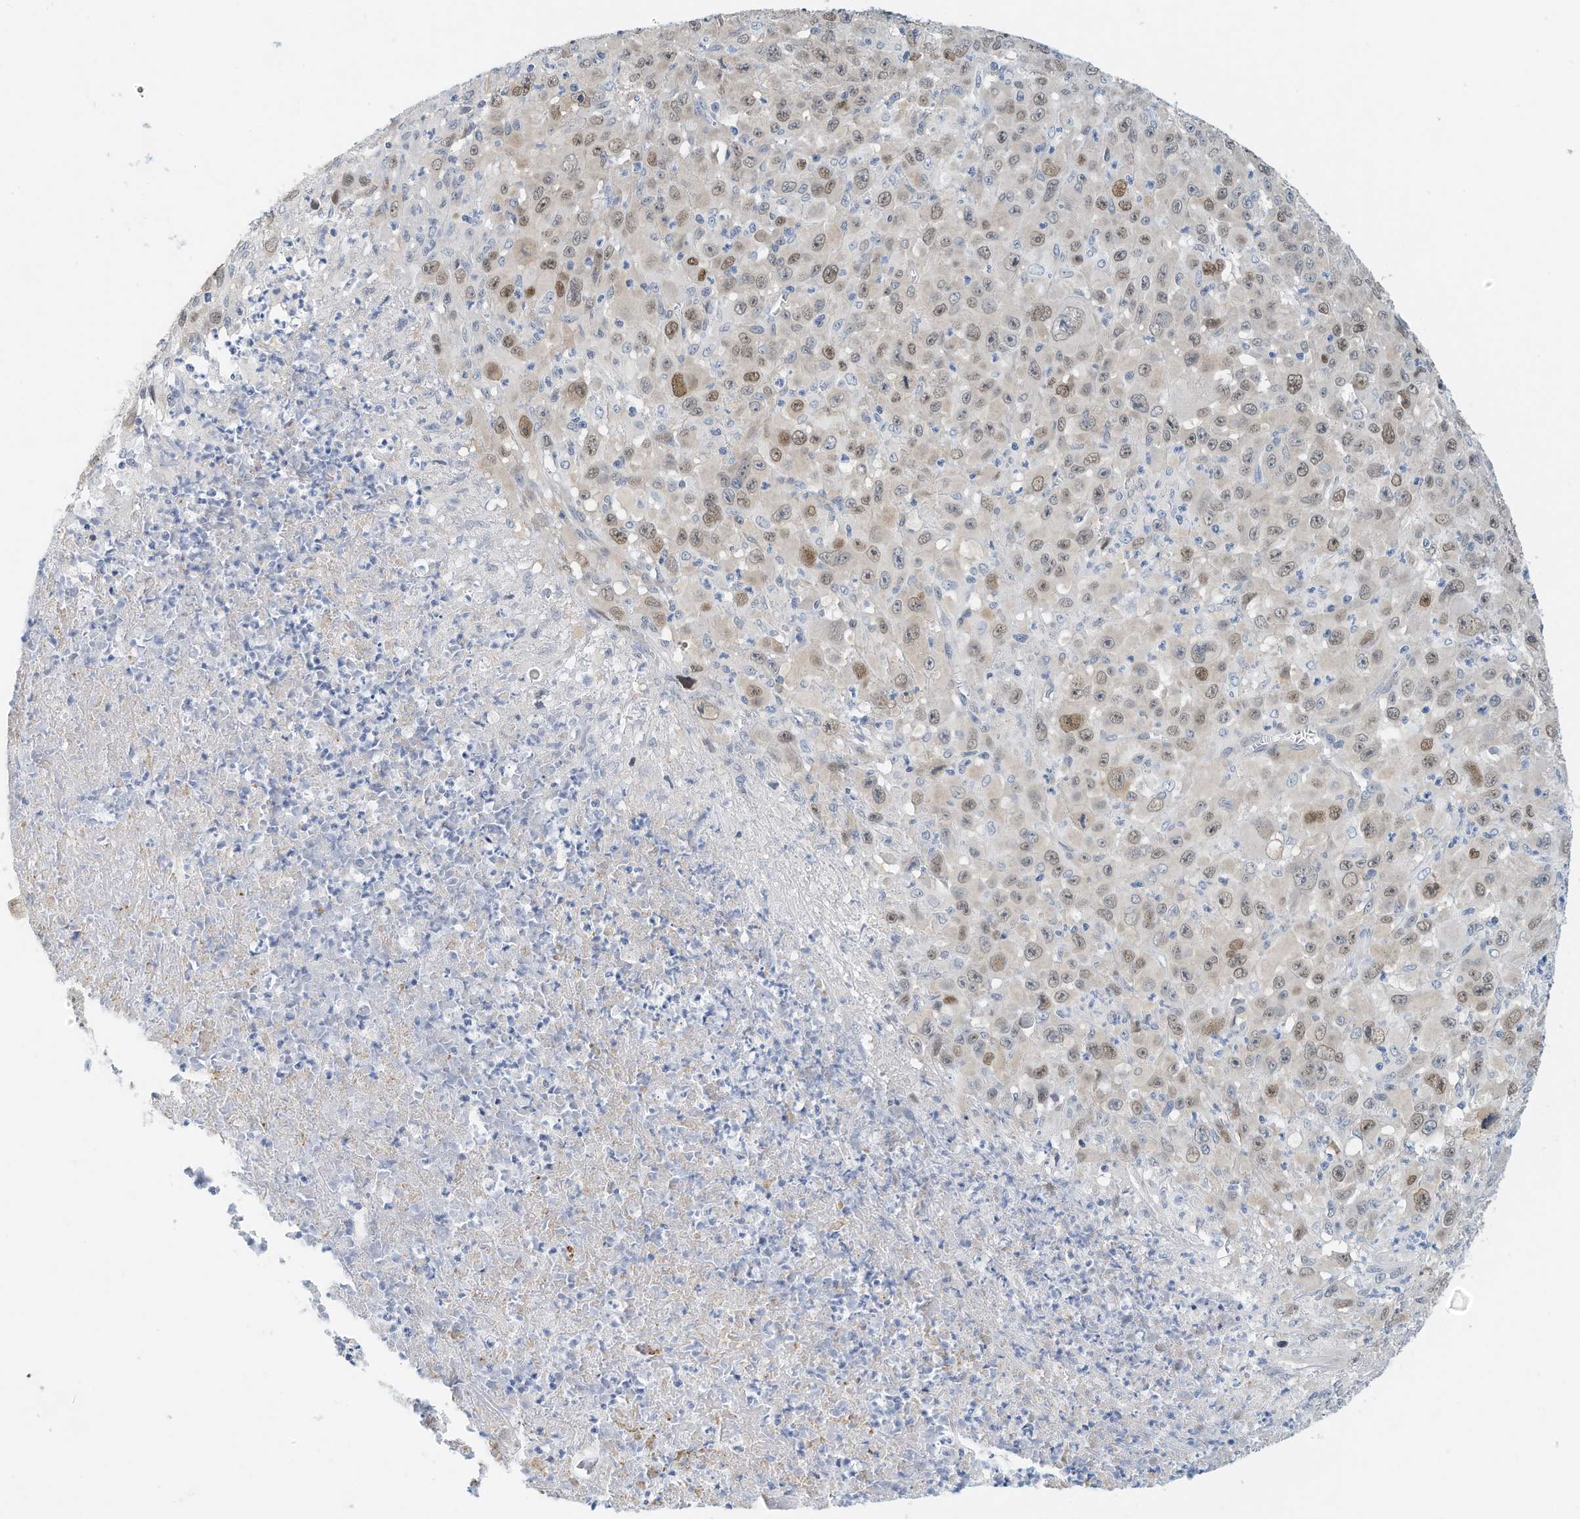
{"staining": {"intensity": "weak", "quantity": ">75%", "location": "nuclear"}, "tissue": "melanoma", "cell_type": "Tumor cells", "image_type": "cancer", "snomed": [{"axis": "morphology", "description": "Malignant melanoma, Metastatic site"}, {"axis": "topography", "description": "Skin"}], "caption": "Approximately >75% of tumor cells in melanoma display weak nuclear protein positivity as visualized by brown immunohistochemical staining.", "gene": "ARHGAP28", "patient": {"sex": "female", "age": 56}}